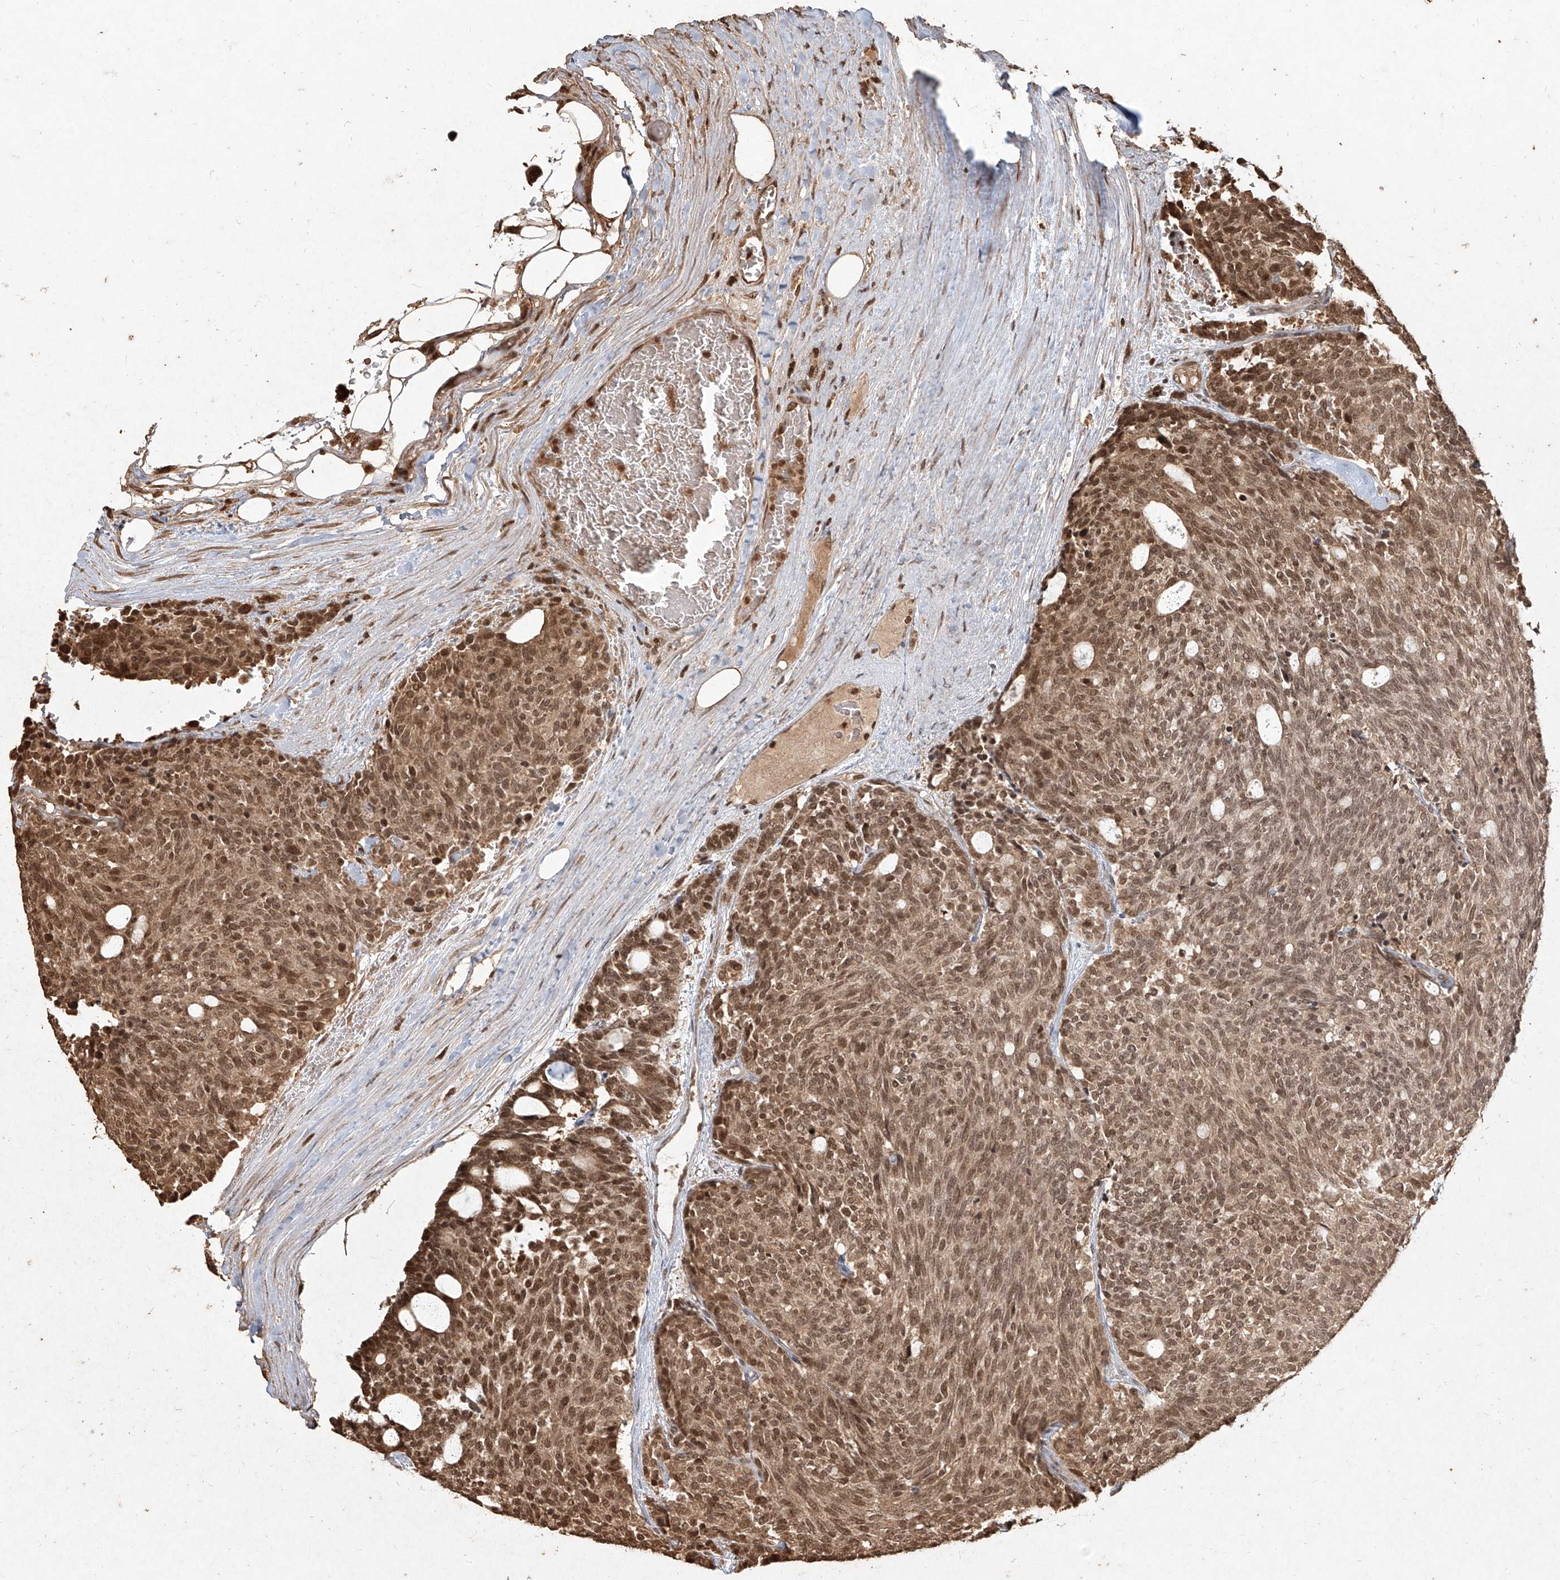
{"staining": {"intensity": "moderate", "quantity": ">75%", "location": "nuclear"}, "tissue": "carcinoid", "cell_type": "Tumor cells", "image_type": "cancer", "snomed": [{"axis": "morphology", "description": "Carcinoid, malignant, NOS"}, {"axis": "topography", "description": "Pancreas"}], "caption": "Tumor cells display moderate nuclear positivity in approximately >75% of cells in carcinoid (malignant).", "gene": "UBE2K", "patient": {"sex": "female", "age": 54}}